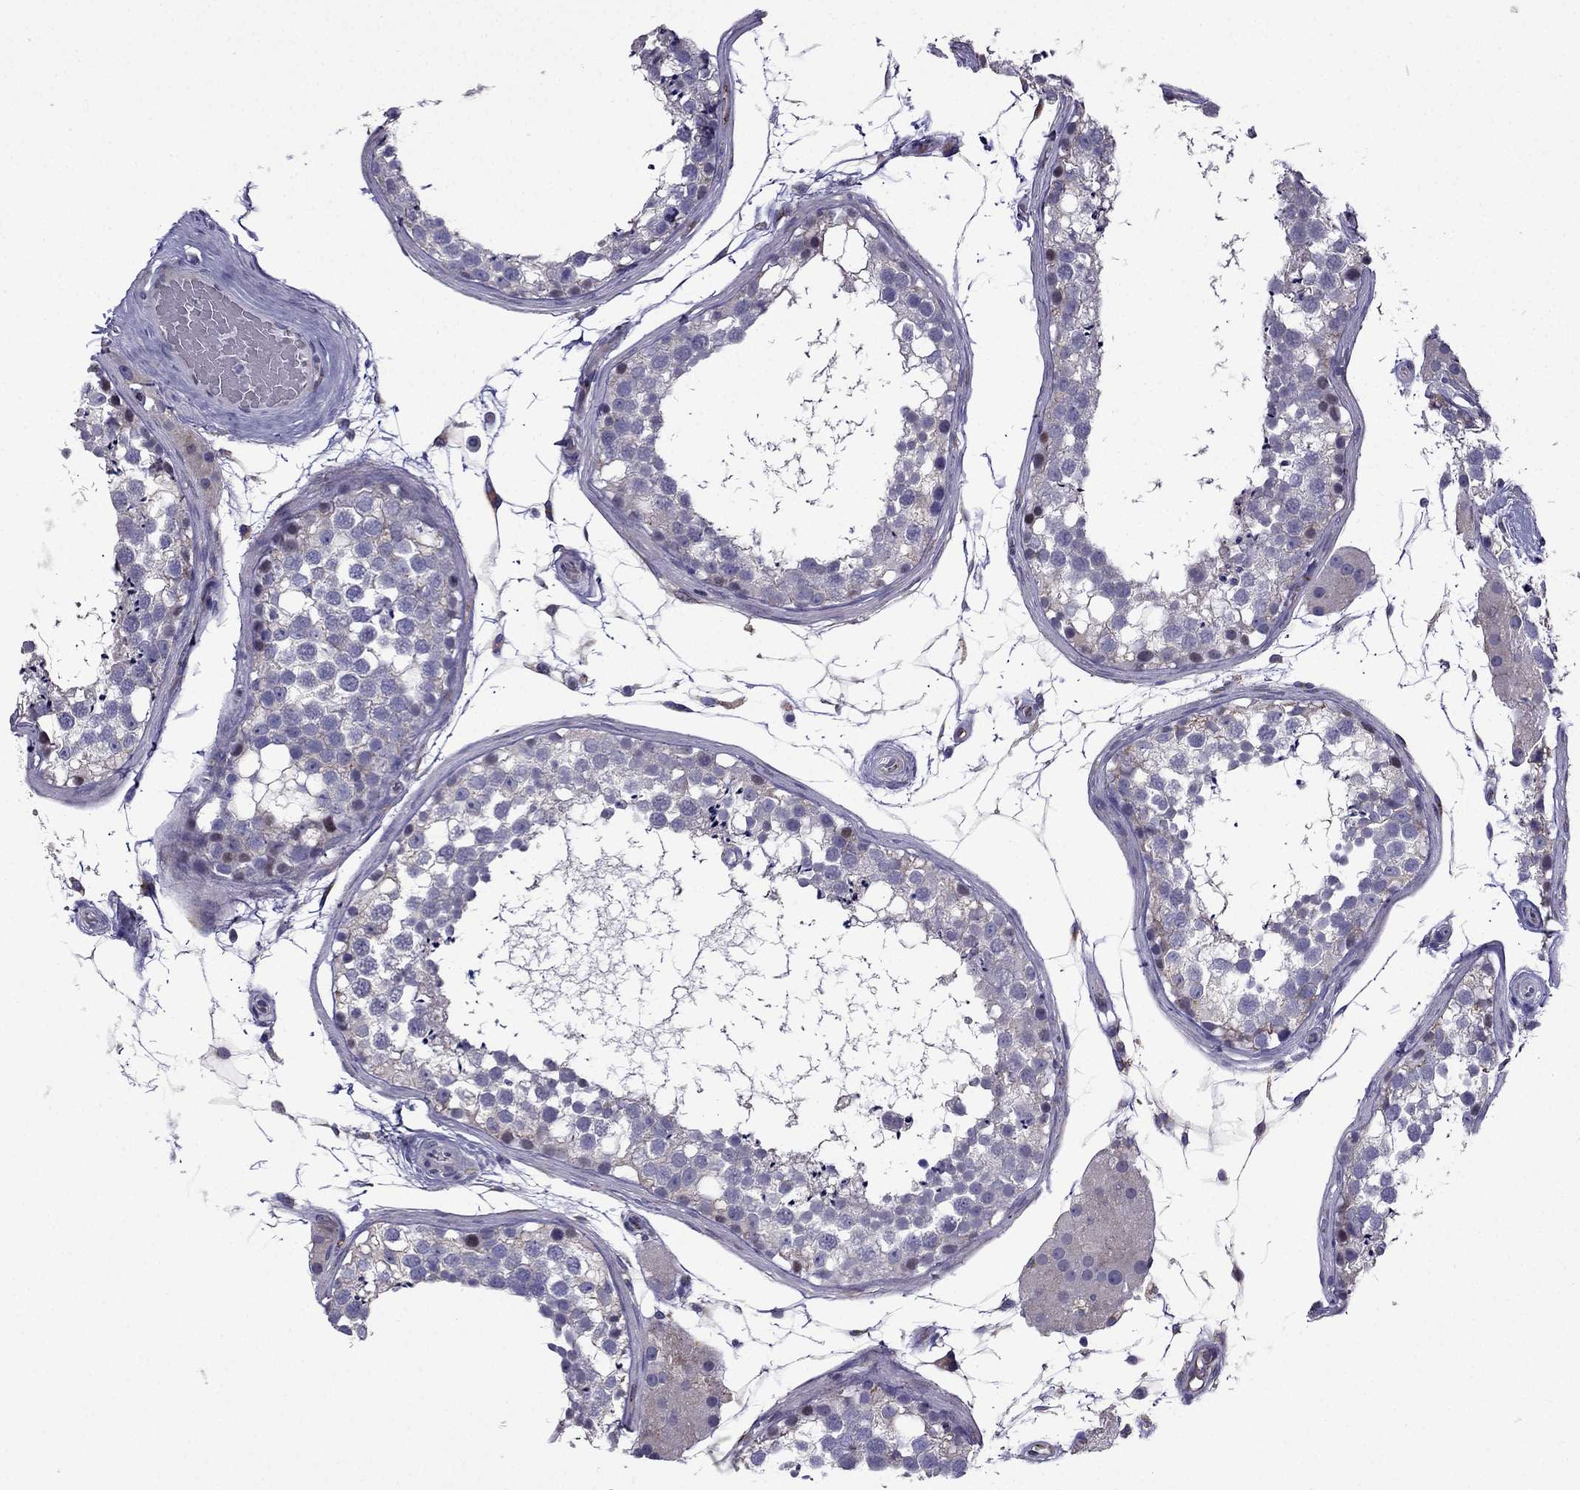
{"staining": {"intensity": "negative", "quantity": "none", "location": "none"}, "tissue": "testis", "cell_type": "Cells in seminiferous ducts", "image_type": "normal", "snomed": [{"axis": "morphology", "description": "Normal tissue, NOS"}, {"axis": "morphology", "description": "Seminoma, NOS"}, {"axis": "topography", "description": "Testis"}], "caption": "DAB immunohistochemical staining of normal human testis displays no significant staining in cells in seminiferous ducts. Nuclei are stained in blue.", "gene": "IKBIP", "patient": {"sex": "male", "age": 65}}